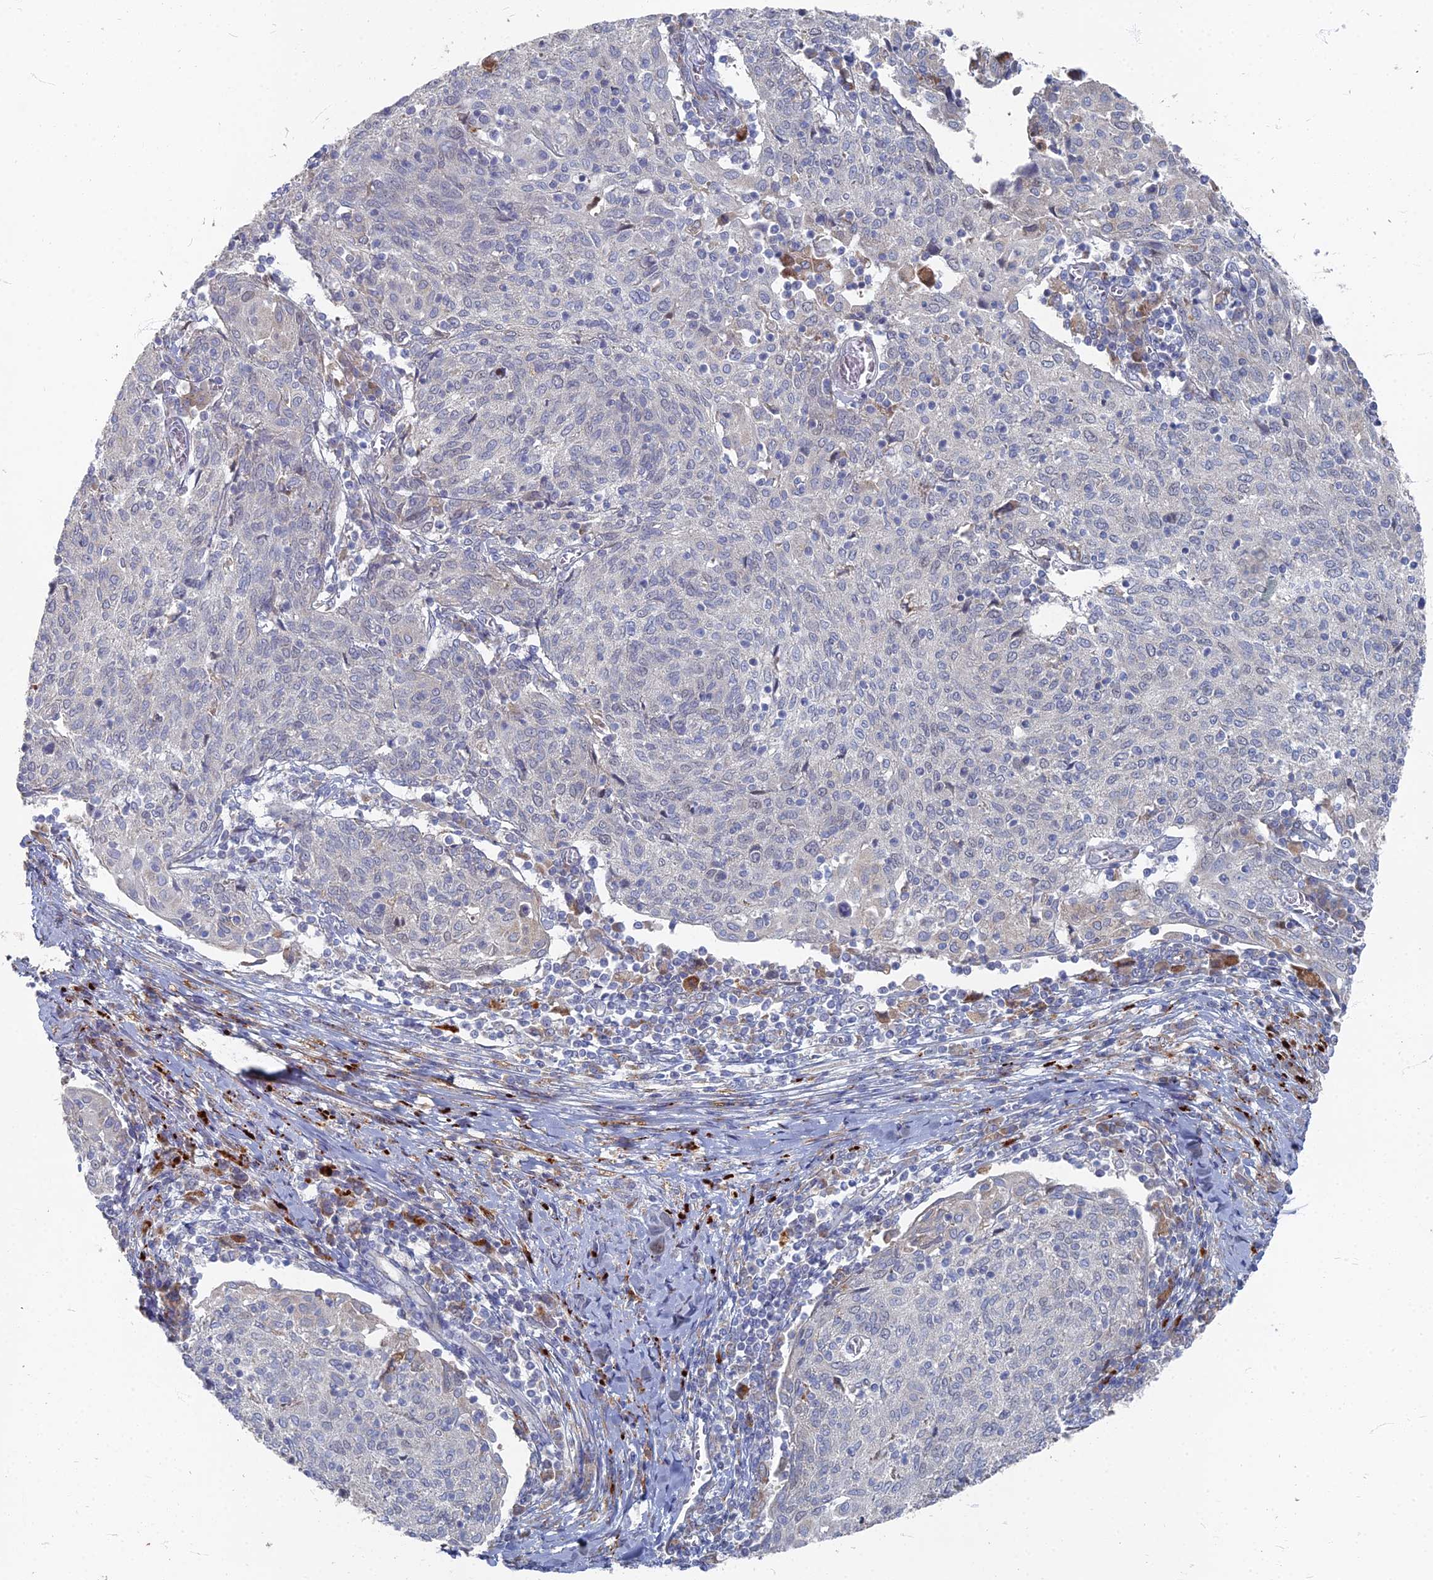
{"staining": {"intensity": "negative", "quantity": "none", "location": "none"}, "tissue": "cervical cancer", "cell_type": "Tumor cells", "image_type": "cancer", "snomed": [{"axis": "morphology", "description": "Squamous cell carcinoma, NOS"}, {"axis": "topography", "description": "Cervix"}], "caption": "The image displays no significant positivity in tumor cells of squamous cell carcinoma (cervical).", "gene": "TMEM128", "patient": {"sex": "female", "age": 52}}